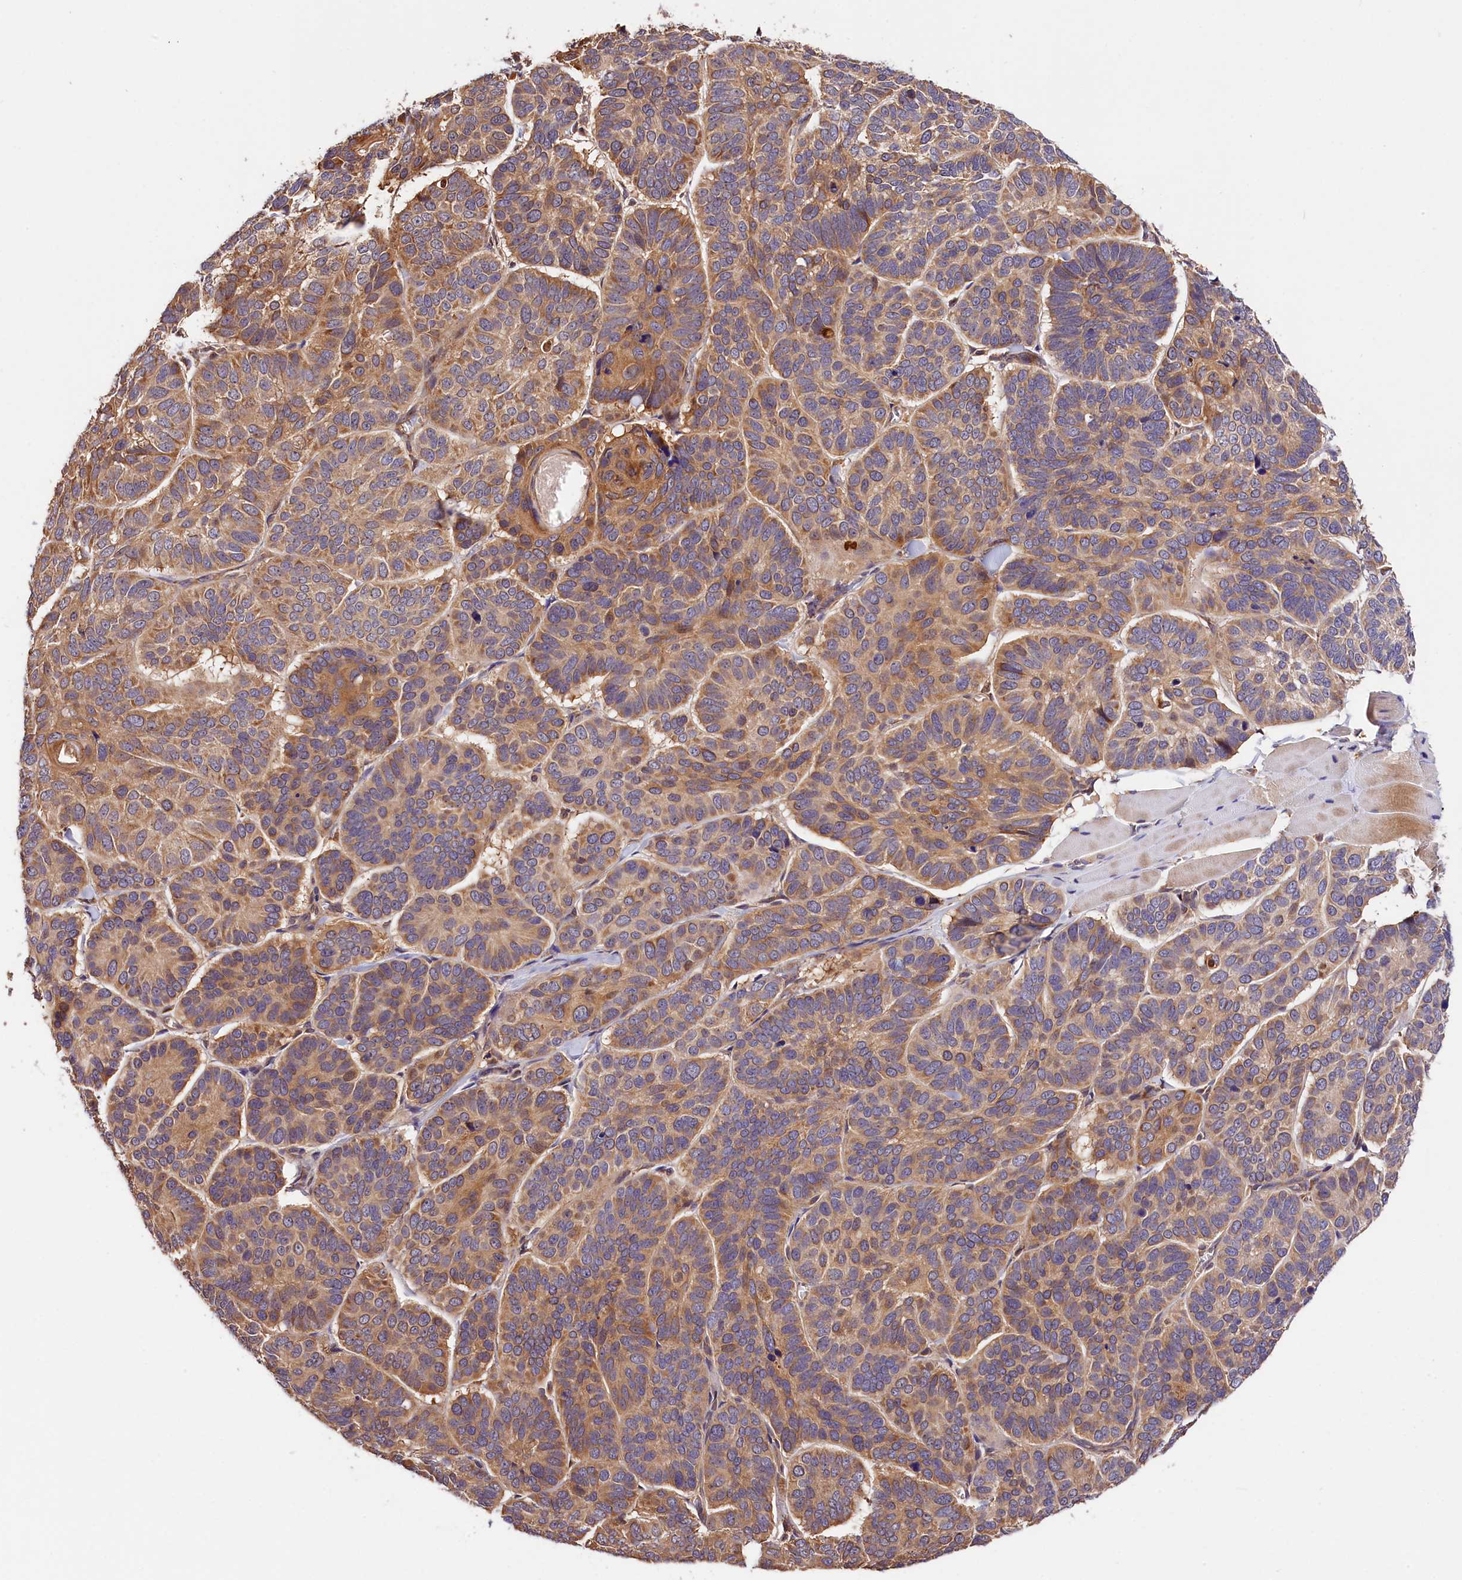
{"staining": {"intensity": "moderate", "quantity": ">75%", "location": "cytoplasmic/membranous"}, "tissue": "skin cancer", "cell_type": "Tumor cells", "image_type": "cancer", "snomed": [{"axis": "morphology", "description": "Basal cell carcinoma"}, {"axis": "topography", "description": "Skin"}], "caption": "Brown immunohistochemical staining in human skin basal cell carcinoma demonstrates moderate cytoplasmic/membranous staining in about >75% of tumor cells. (DAB (3,3'-diaminobenzidine) = brown stain, brightfield microscopy at high magnification).", "gene": "KPTN", "patient": {"sex": "male", "age": 62}}